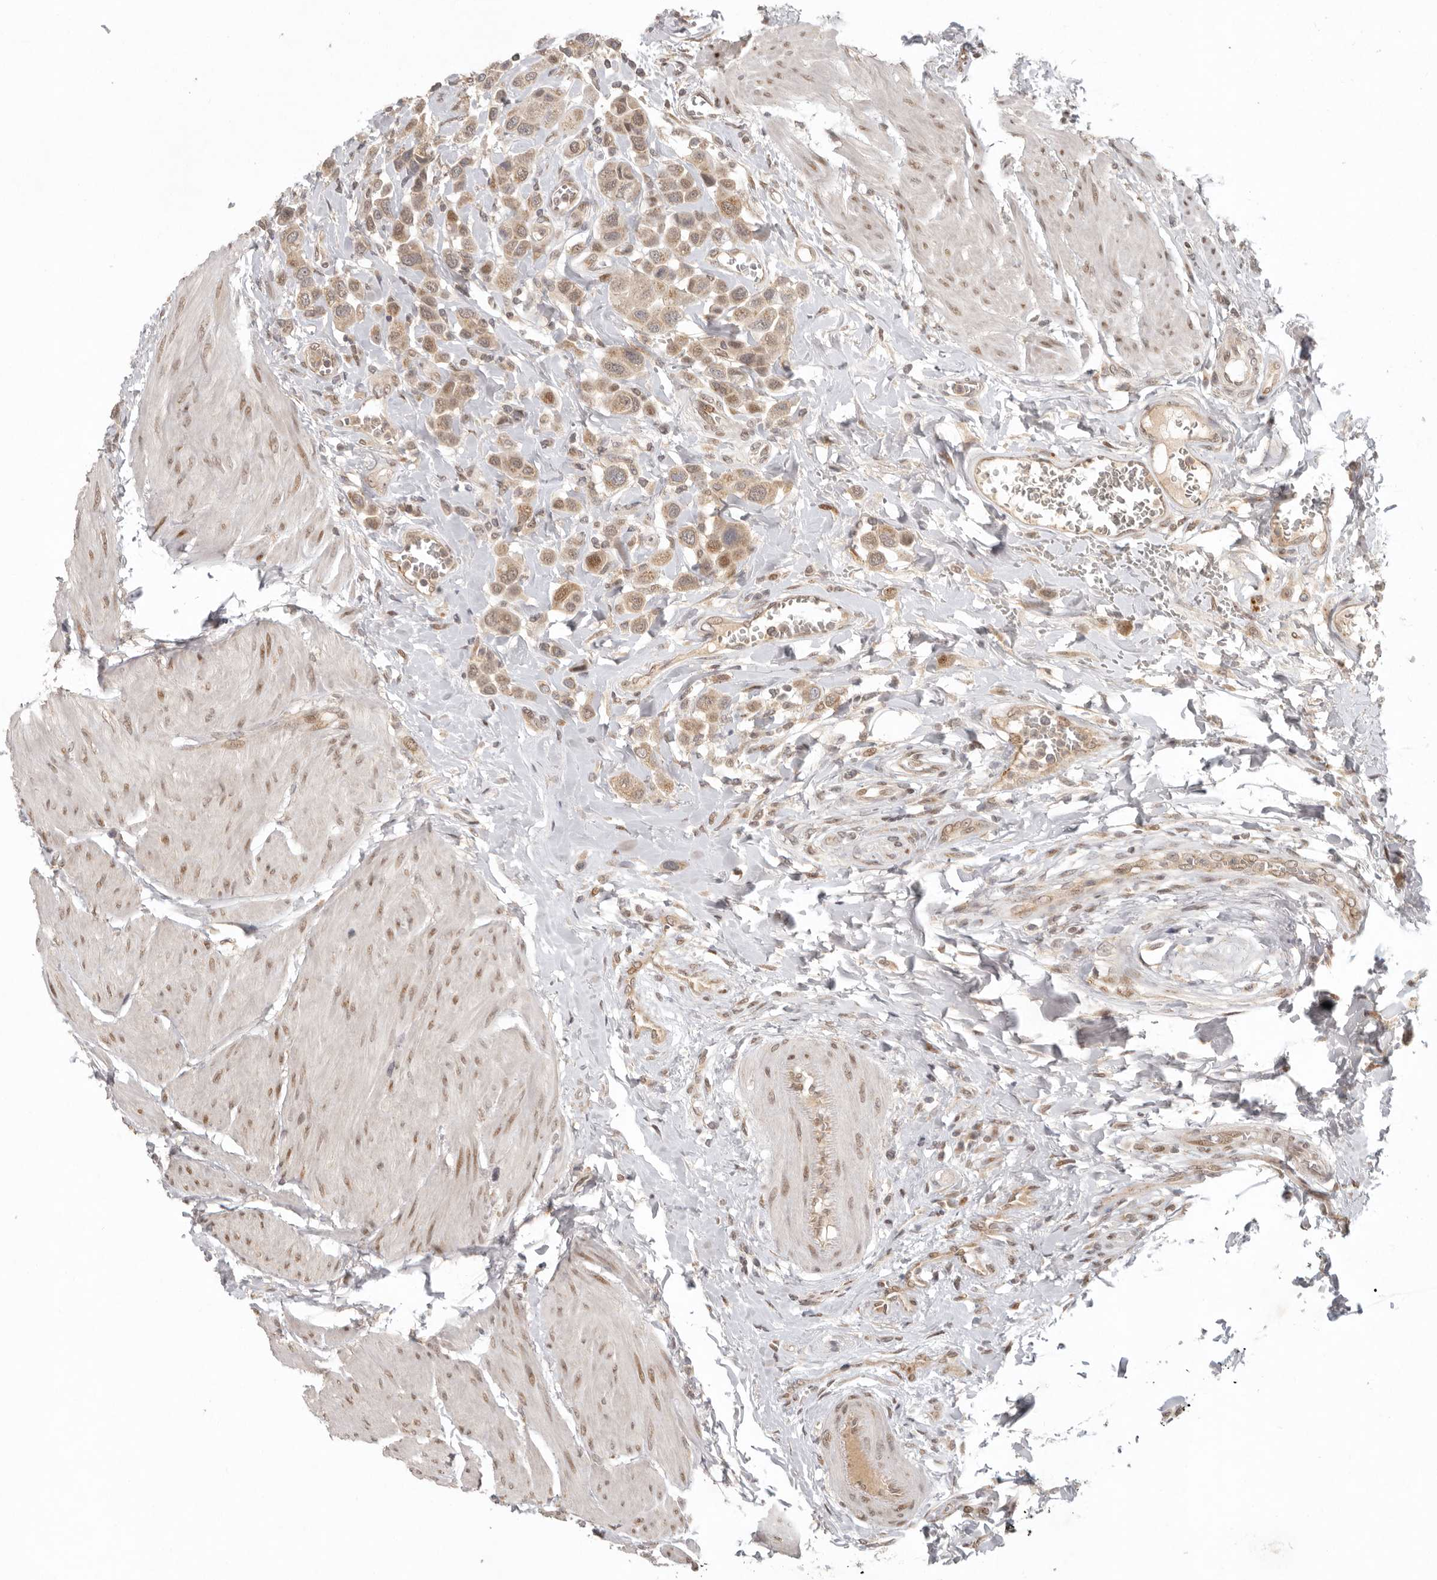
{"staining": {"intensity": "moderate", "quantity": ">75%", "location": "cytoplasmic/membranous,nuclear"}, "tissue": "urothelial cancer", "cell_type": "Tumor cells", "image_type": "cancer", "snomed": [{"axis": "morphology", "description": "Urothelial carcinoma, High grade"}, {"axis": "topography", "description": "Urinary bladder"}], "caption": "The micrograph reveals a brown stain indicating the presence of a protein in the cytoplasmic/membranous and nuclear of tumor cells in urothelial carcinoma (high-grade).", "gene": "LRRC75A", "patient": {"sex": "male", "age": 50}}